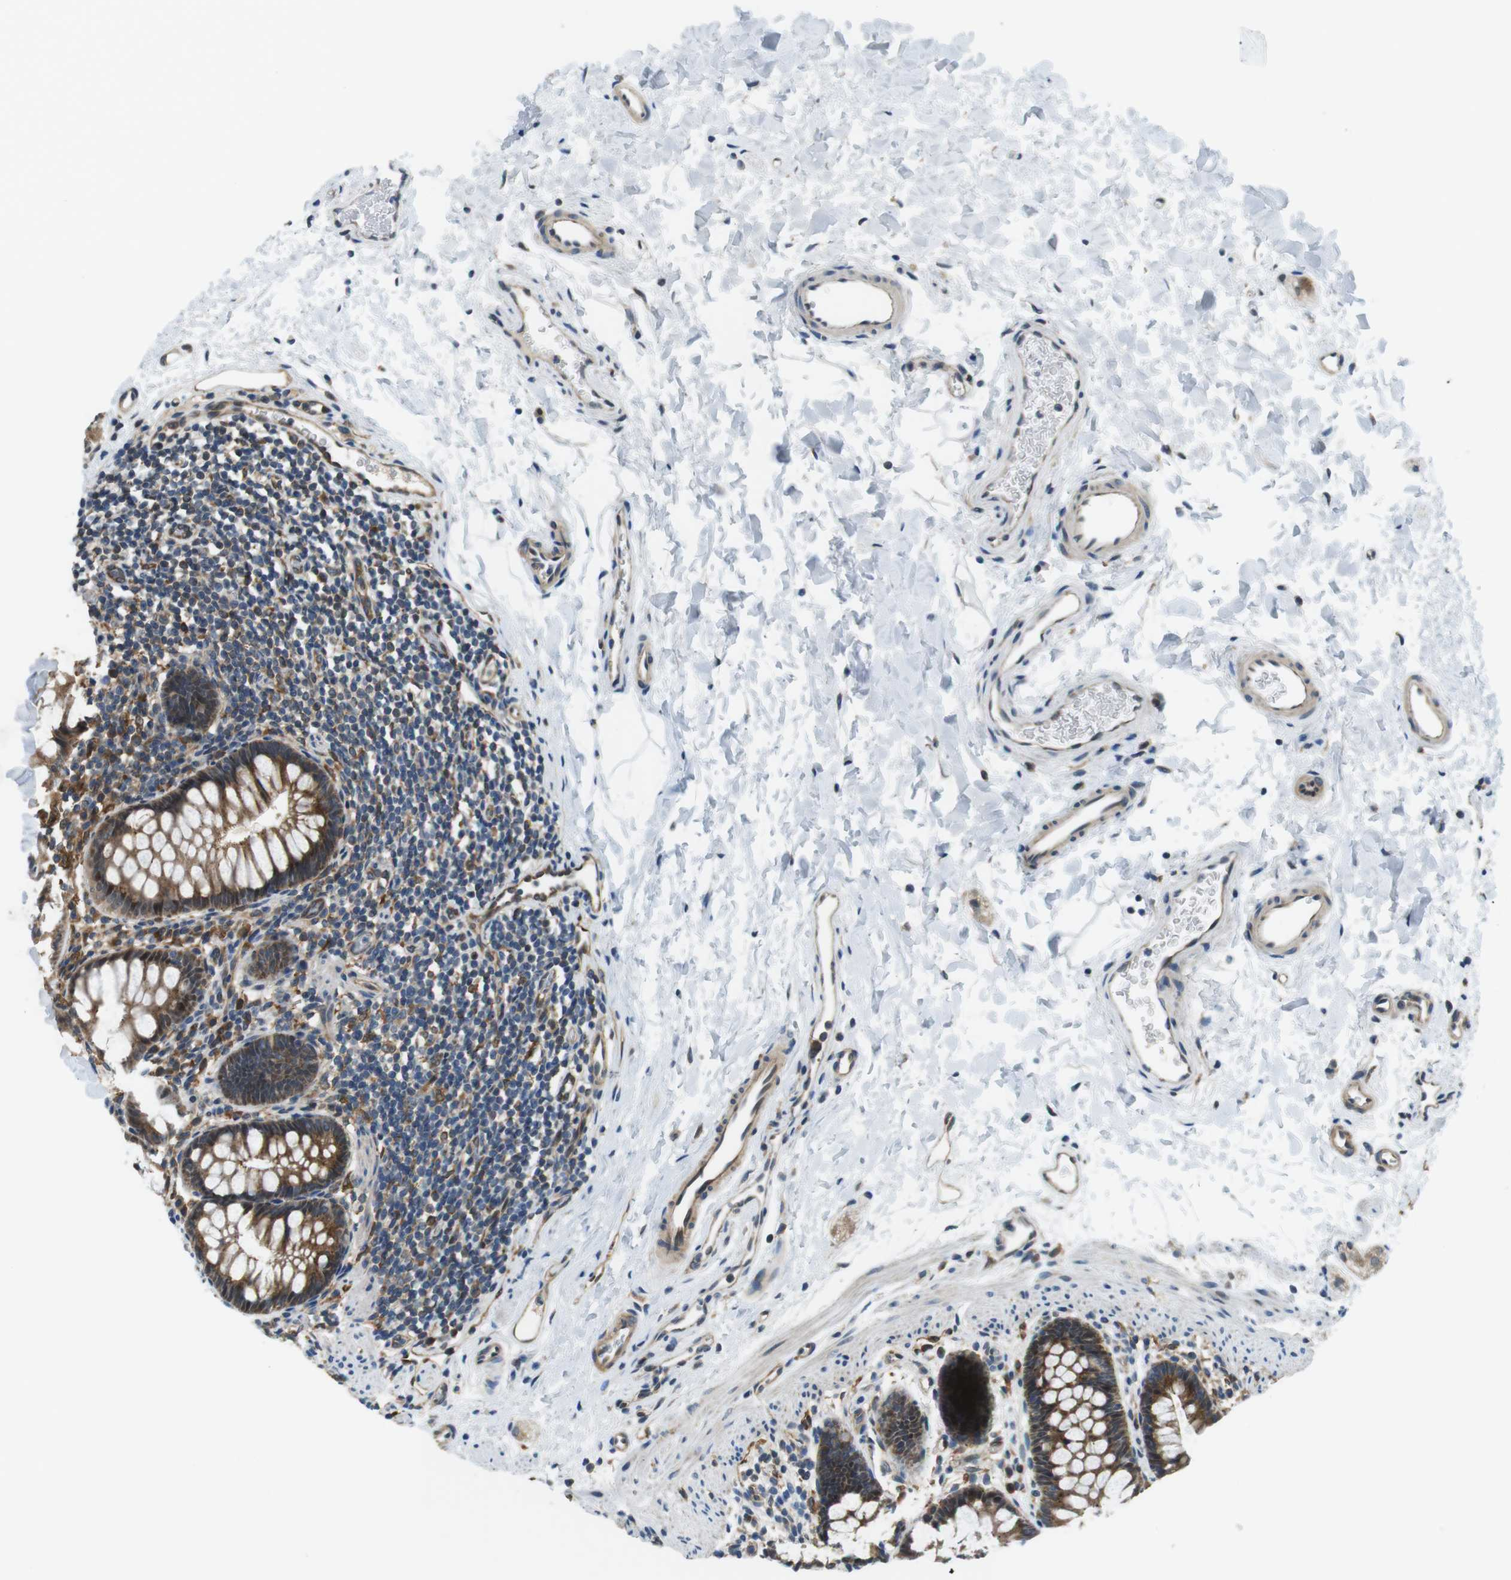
{"staining": {"intensity": "moderate", "quantity": ">75%", "location": "cytoplasmic/membranous"}, "tissue": "rectum", "cell_type": "Glandular cells", "image_type": "normal", "snomed": [{"axis": "morphology", "description": "Normal tissue, NOS"}, {"axis": "topography", "description": "Rectum"}], "caption": "Immunohistochemistry micrograph of unremarkable human rectum stained for a protein (brown), which displays medium levels of moderate cytoplasmic/membranous positivity in about >75% of glandular cells.", "gene": "PALD1", "patient": {"sex": "female", "age": 24}}